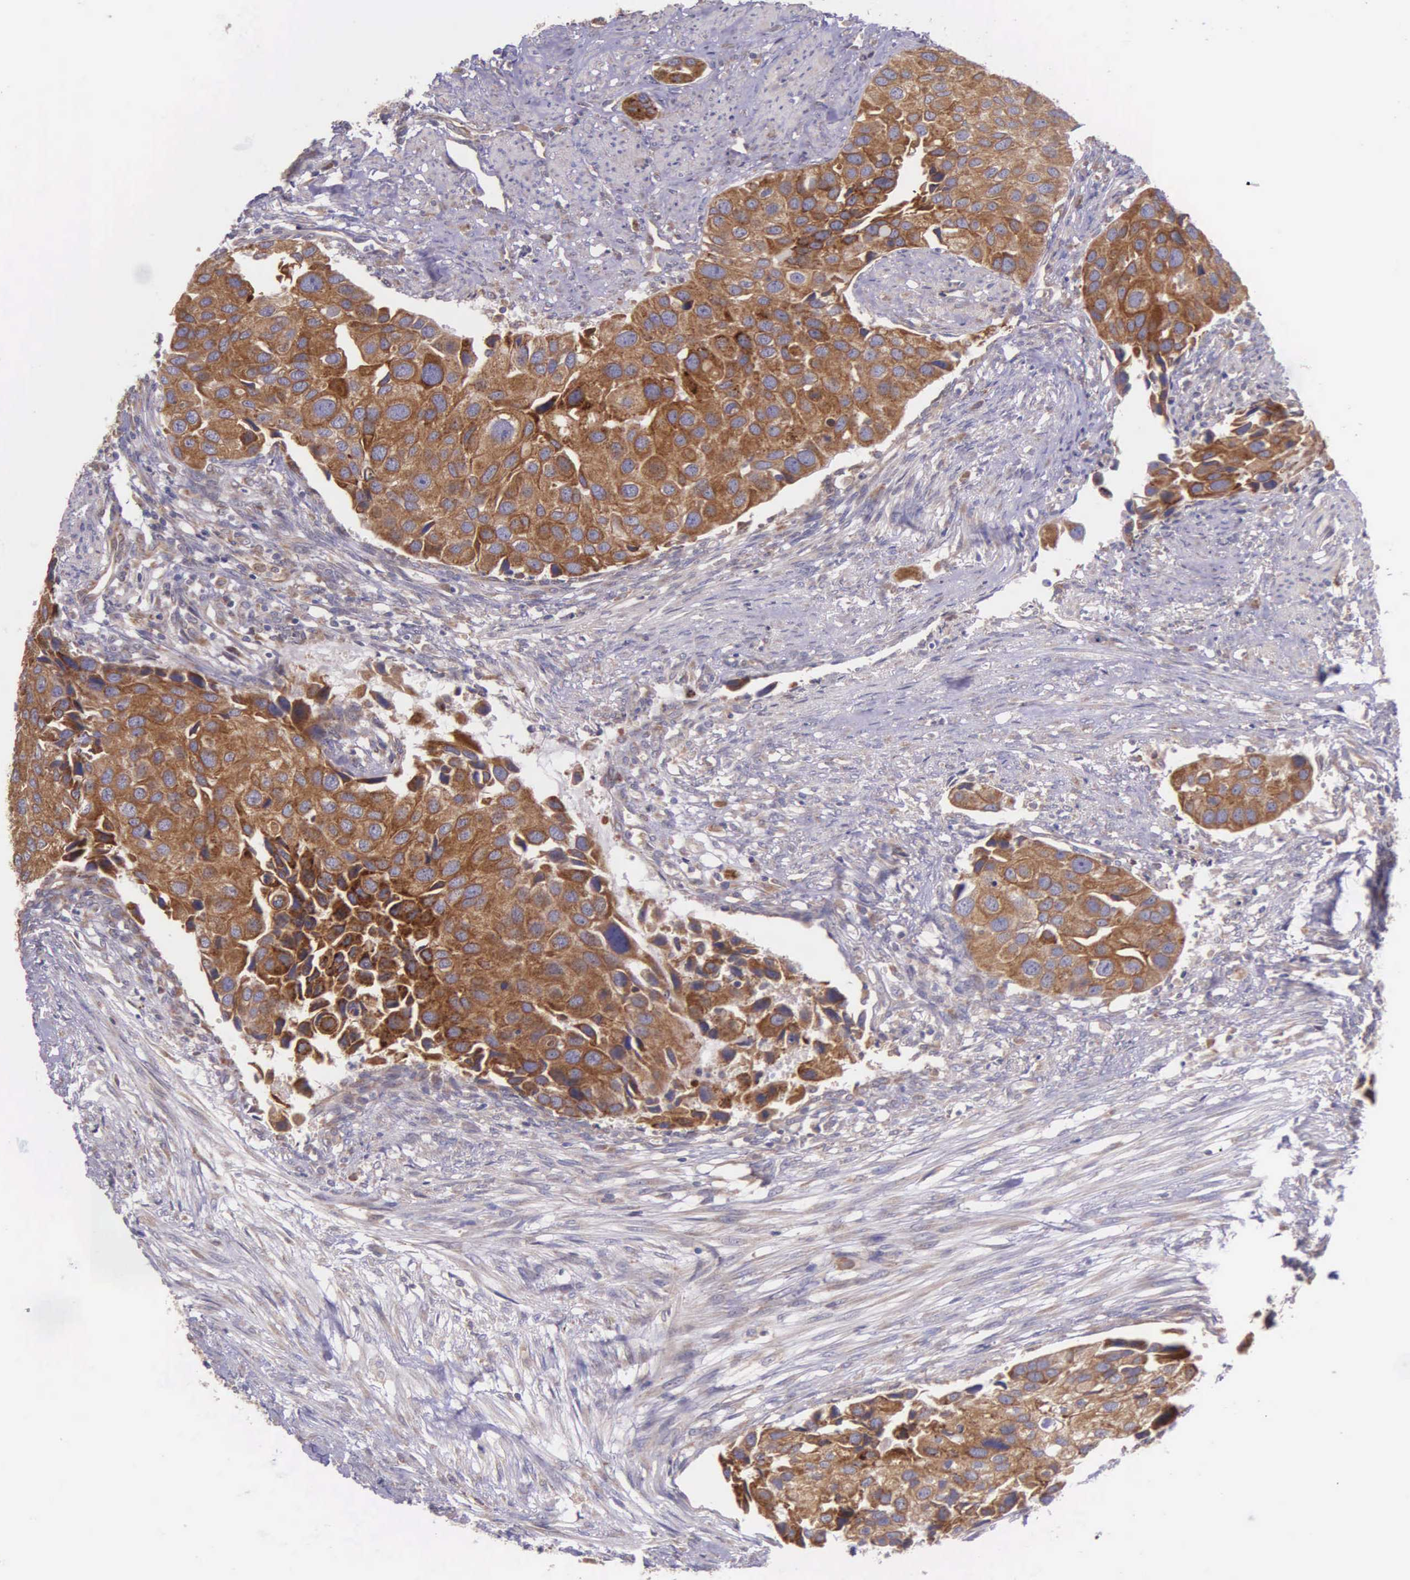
{"staining": {"intensity": "strong", "quantity": ">75%", "location": "cytoplasmic/membranous"}, "tissue": "urothelial cancer", "cell_type": "Tumor cells", "image_type": "cancer", "snomed": [{"axis": "morphology", "description": "Urothelial carcinoma, High grade"}, {"axis": "topography", "description": "Urinary bladder"}], "caption": "Immunohistochemical staining of human urothelial cancer displays strong cytoplasmic/membranous protein positivity in about >75% of tumor cells.", "gene": "NSDHL", "patient": {"sex": "male", "age": 55}}